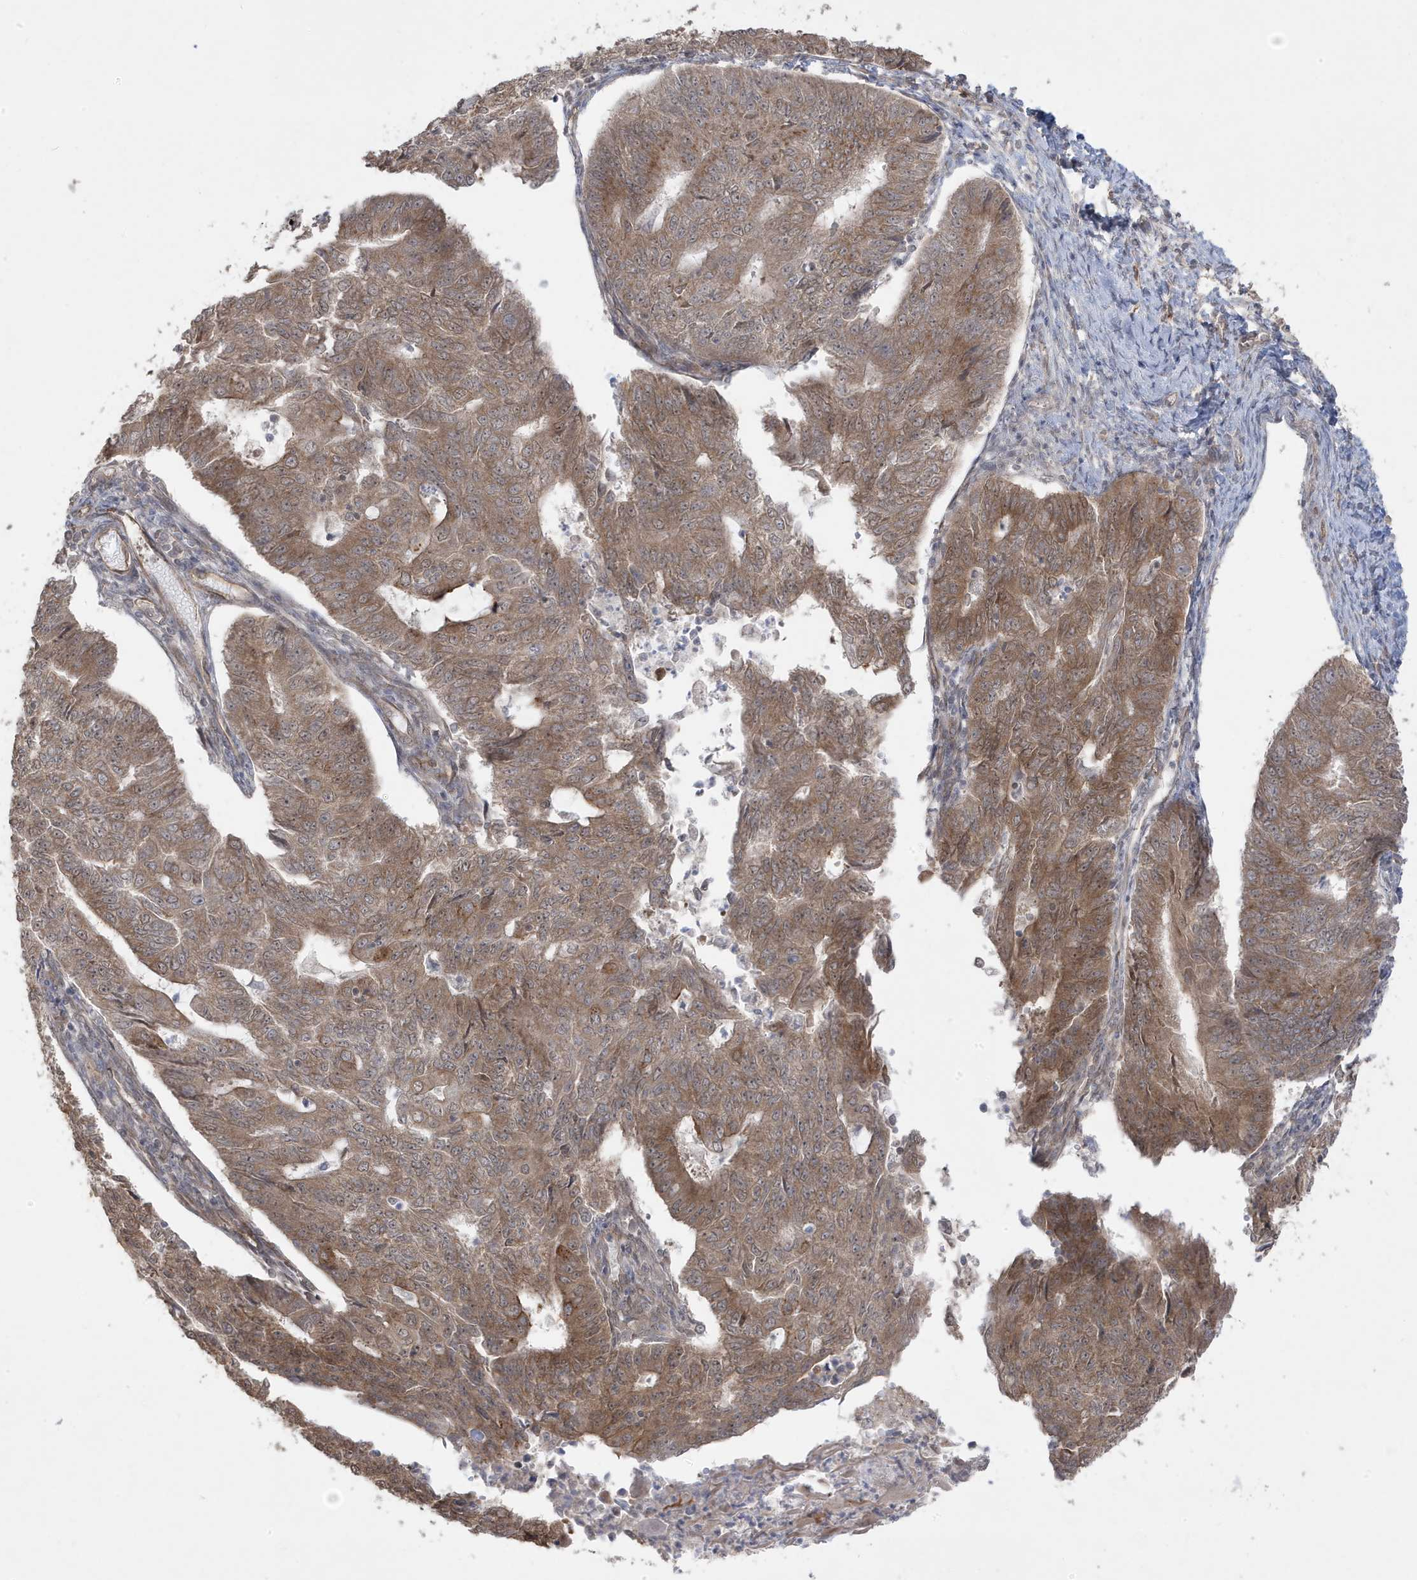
{"staining": {"intensity": "moderate", "quantity": ">75%", "location": "cytoplasmic/membranous"}, "tissue": "endometrial cancer", "cell_type": "Tumor cells", "image_type": "cancer", "snomed": [{"axis": "morphology", "description": "Adenocarcinoma, NOS"}, {"axis": "topography", "description": "Endometrium"}], "caption": "Tumor cells demonstrate medium levels of moderate cytoplasmic/membranous positivity in approximately >75% of cells in human adenocarcinoma (endometrial). The protein is stained brown, and the nuclei are stained in blue (DAB (3,3'-diaminobenzidine) IHC with brightfield microscopy, high magnification).", "gene": "DNAJC12", "patient": {"sex": "female", "age": 32}}